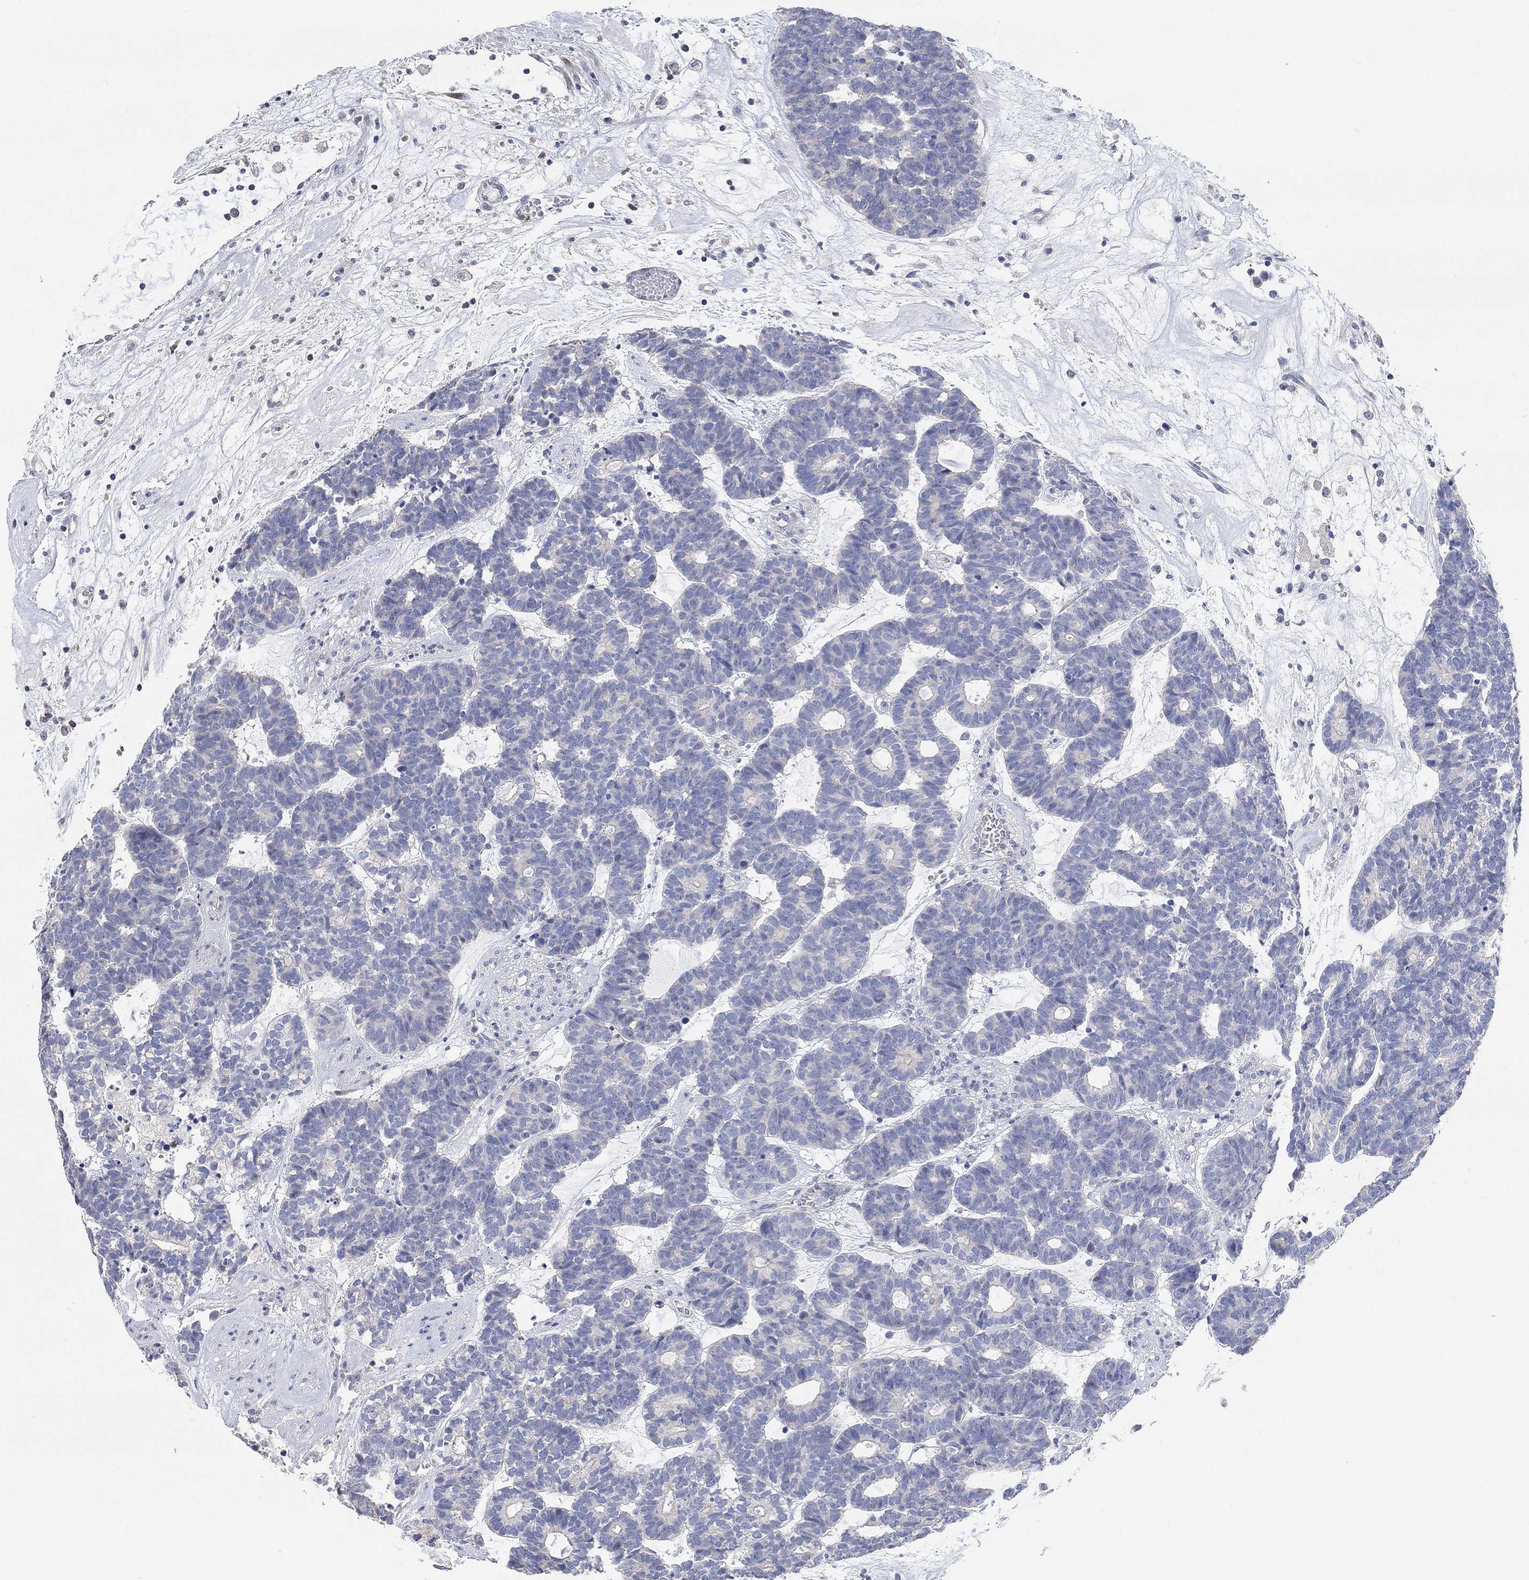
{"staining": {"intensity": "negative", "quantity": "none", "location": "none"}, "tissue": "head and neck cancer", "cell_type": "Tumor cells", "image_type": "cancer", "snomed": [{"axis": "morphology", "description": "Adenocarcinoma, NOS"}, {"axis": "topography", "description": "Head-Neck"}], "caption": "An image of human head and neck cancer is negative for staining in tumor cells.", "gene": "NLRP14", "patient": {"sex": "female", "age": 81}}